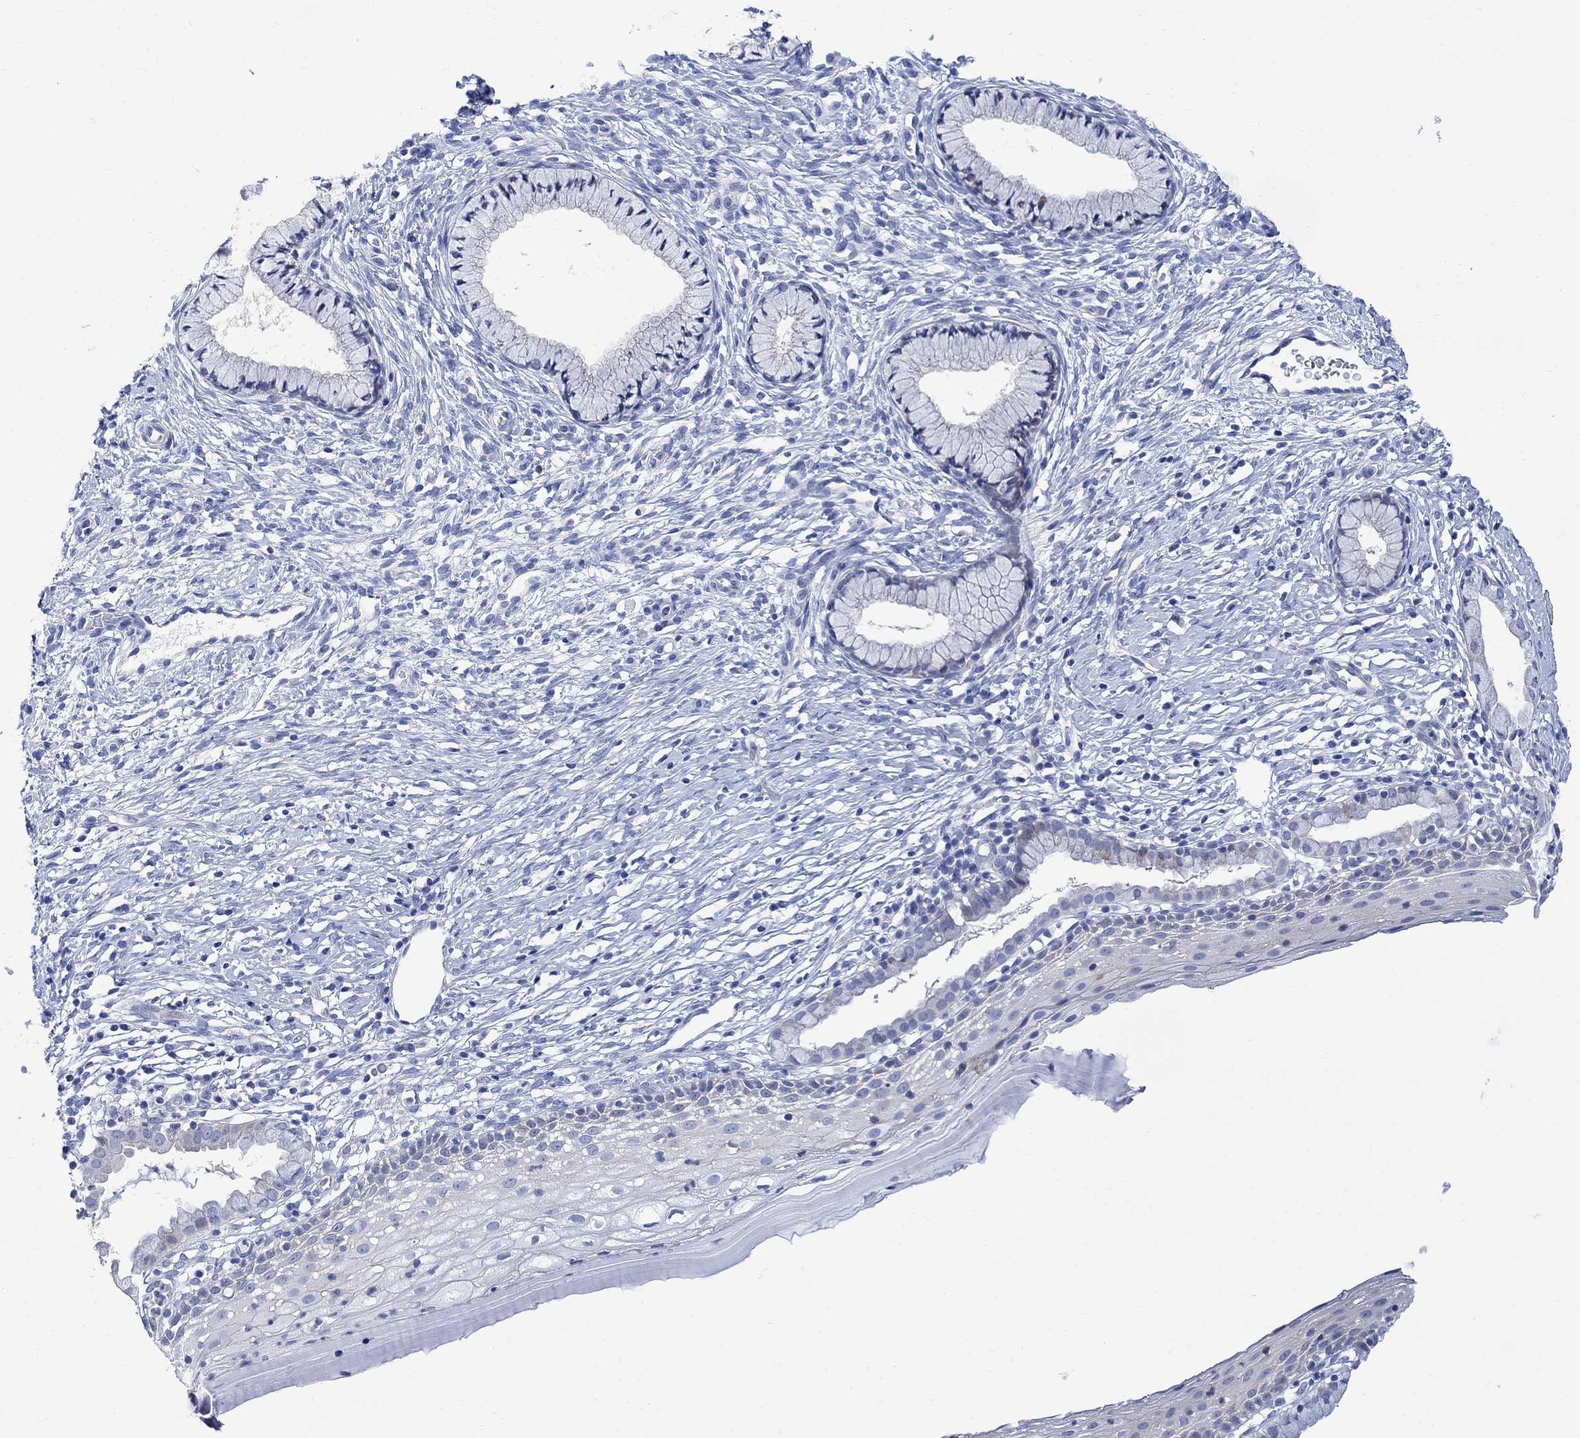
{"staining": {"intensity": "negative", "quantity": "none", "location": "none"}, "tissue": "cervix", "cell_type": "Glandular cells", "image_type": "normal", "snomed": [{"axis": "morphology", "description": "Normal tissue, NOS"}, {"axis": "topography", "description": "Cervix"}], "caption": "The photomicrograph displays no staining of glandular cells in benign cervix.", "gene": "ARSK", "patient": {"sex": "female", "age": 39}}